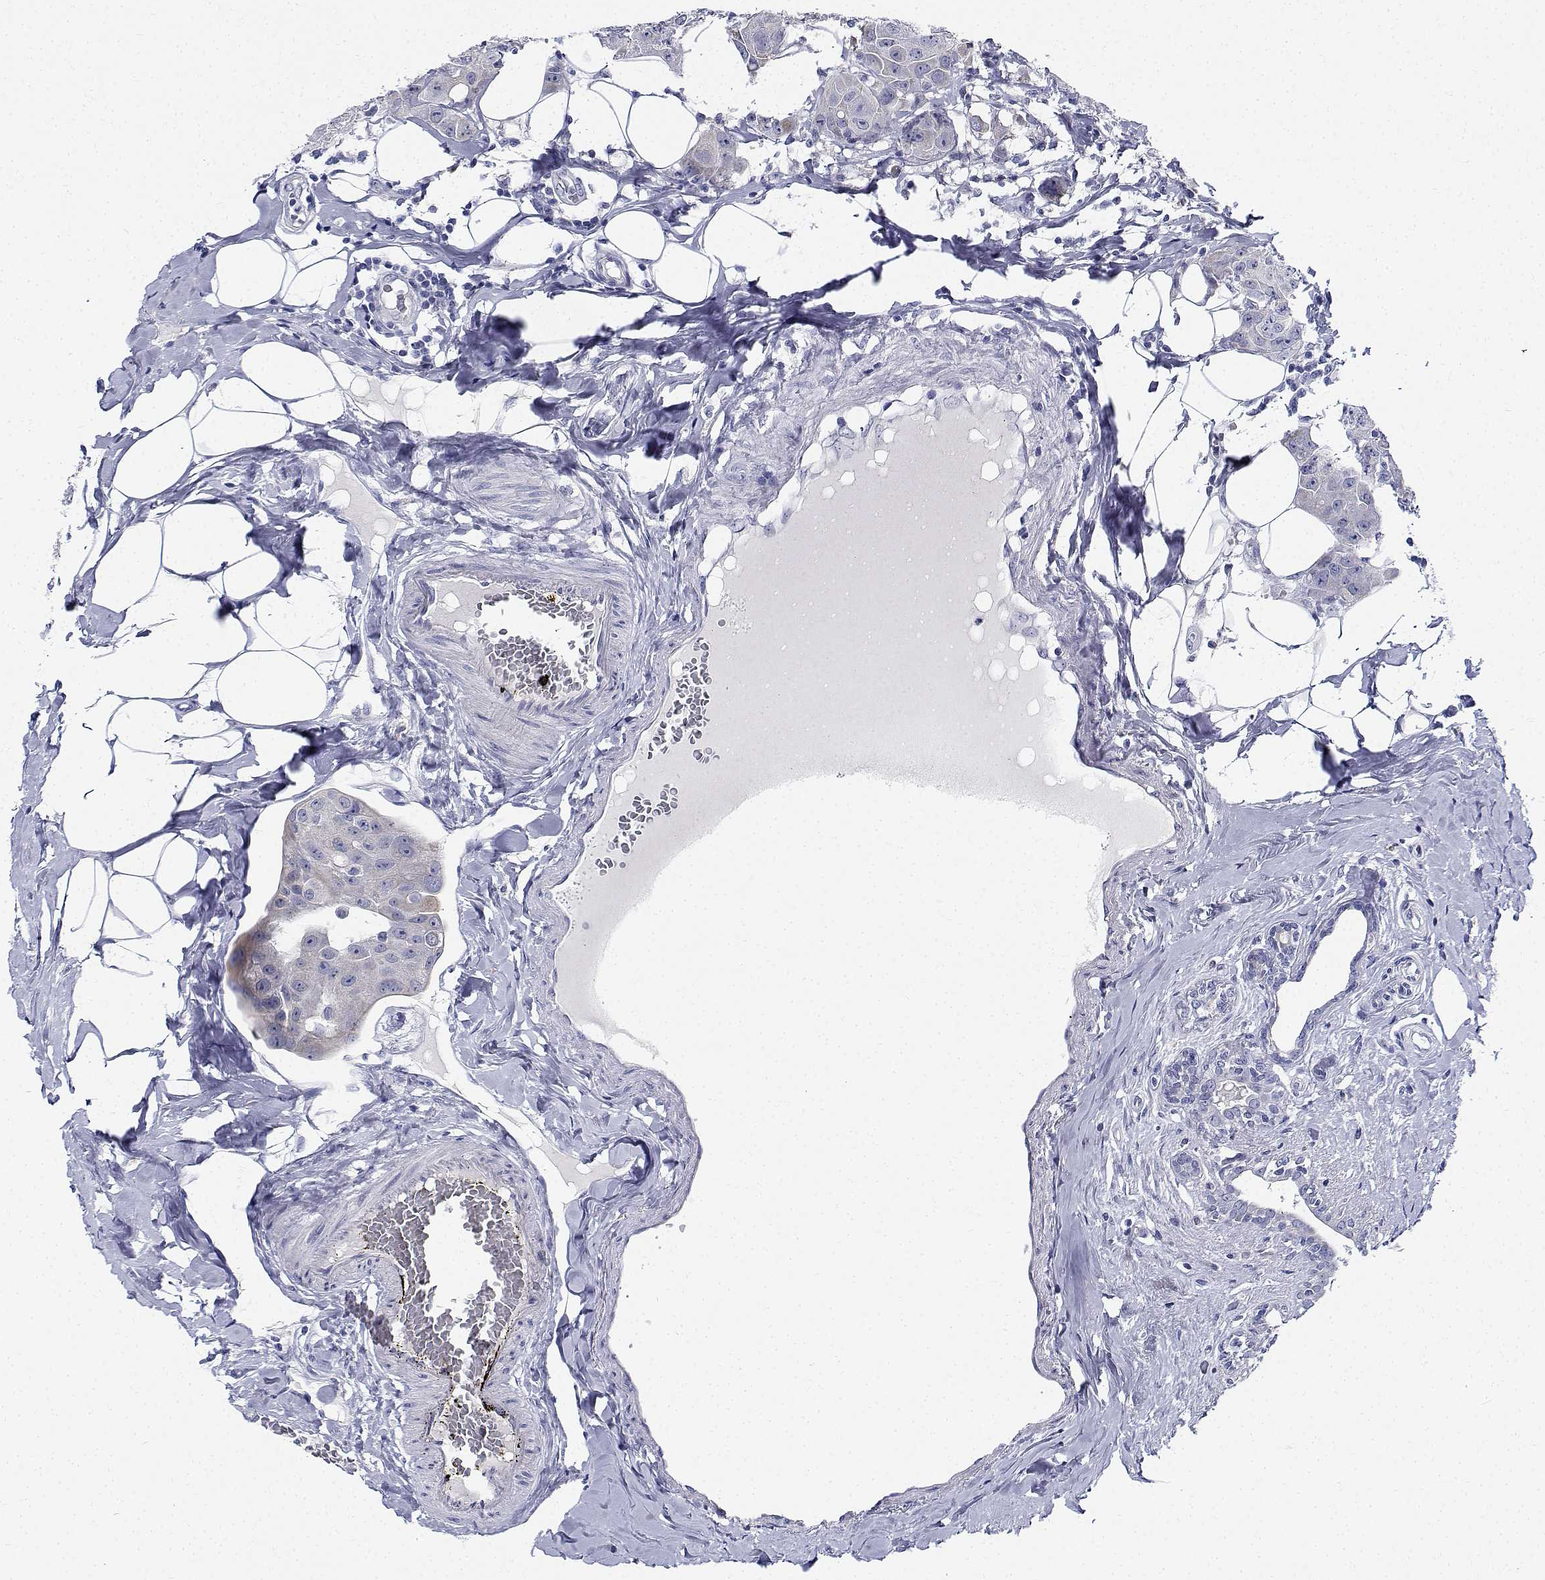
{"staining": {"intensity": "negative", "quantity": "none", "location": "none"}, "tissue": "breast cancer", "cell_type": "Tumor cells", "image_type": "cancer", "snomed": [{"axis": "morphology", "description": "Normal tissue, NOS"}, {"axis": "morphology", "description": "Duct carcinoma"}, {"axis": "topography", "description": "Breast"}], "caption": "High magnification brightfield microscopy of breast cancer (infiltrating ductal carcinoma) stained with DAB (brown) and counterstained with hematoxylin (blue): tumor cells show no significant staining.", "gene": "CDHR3", "patient": {"sex": "female", "age": 43}}